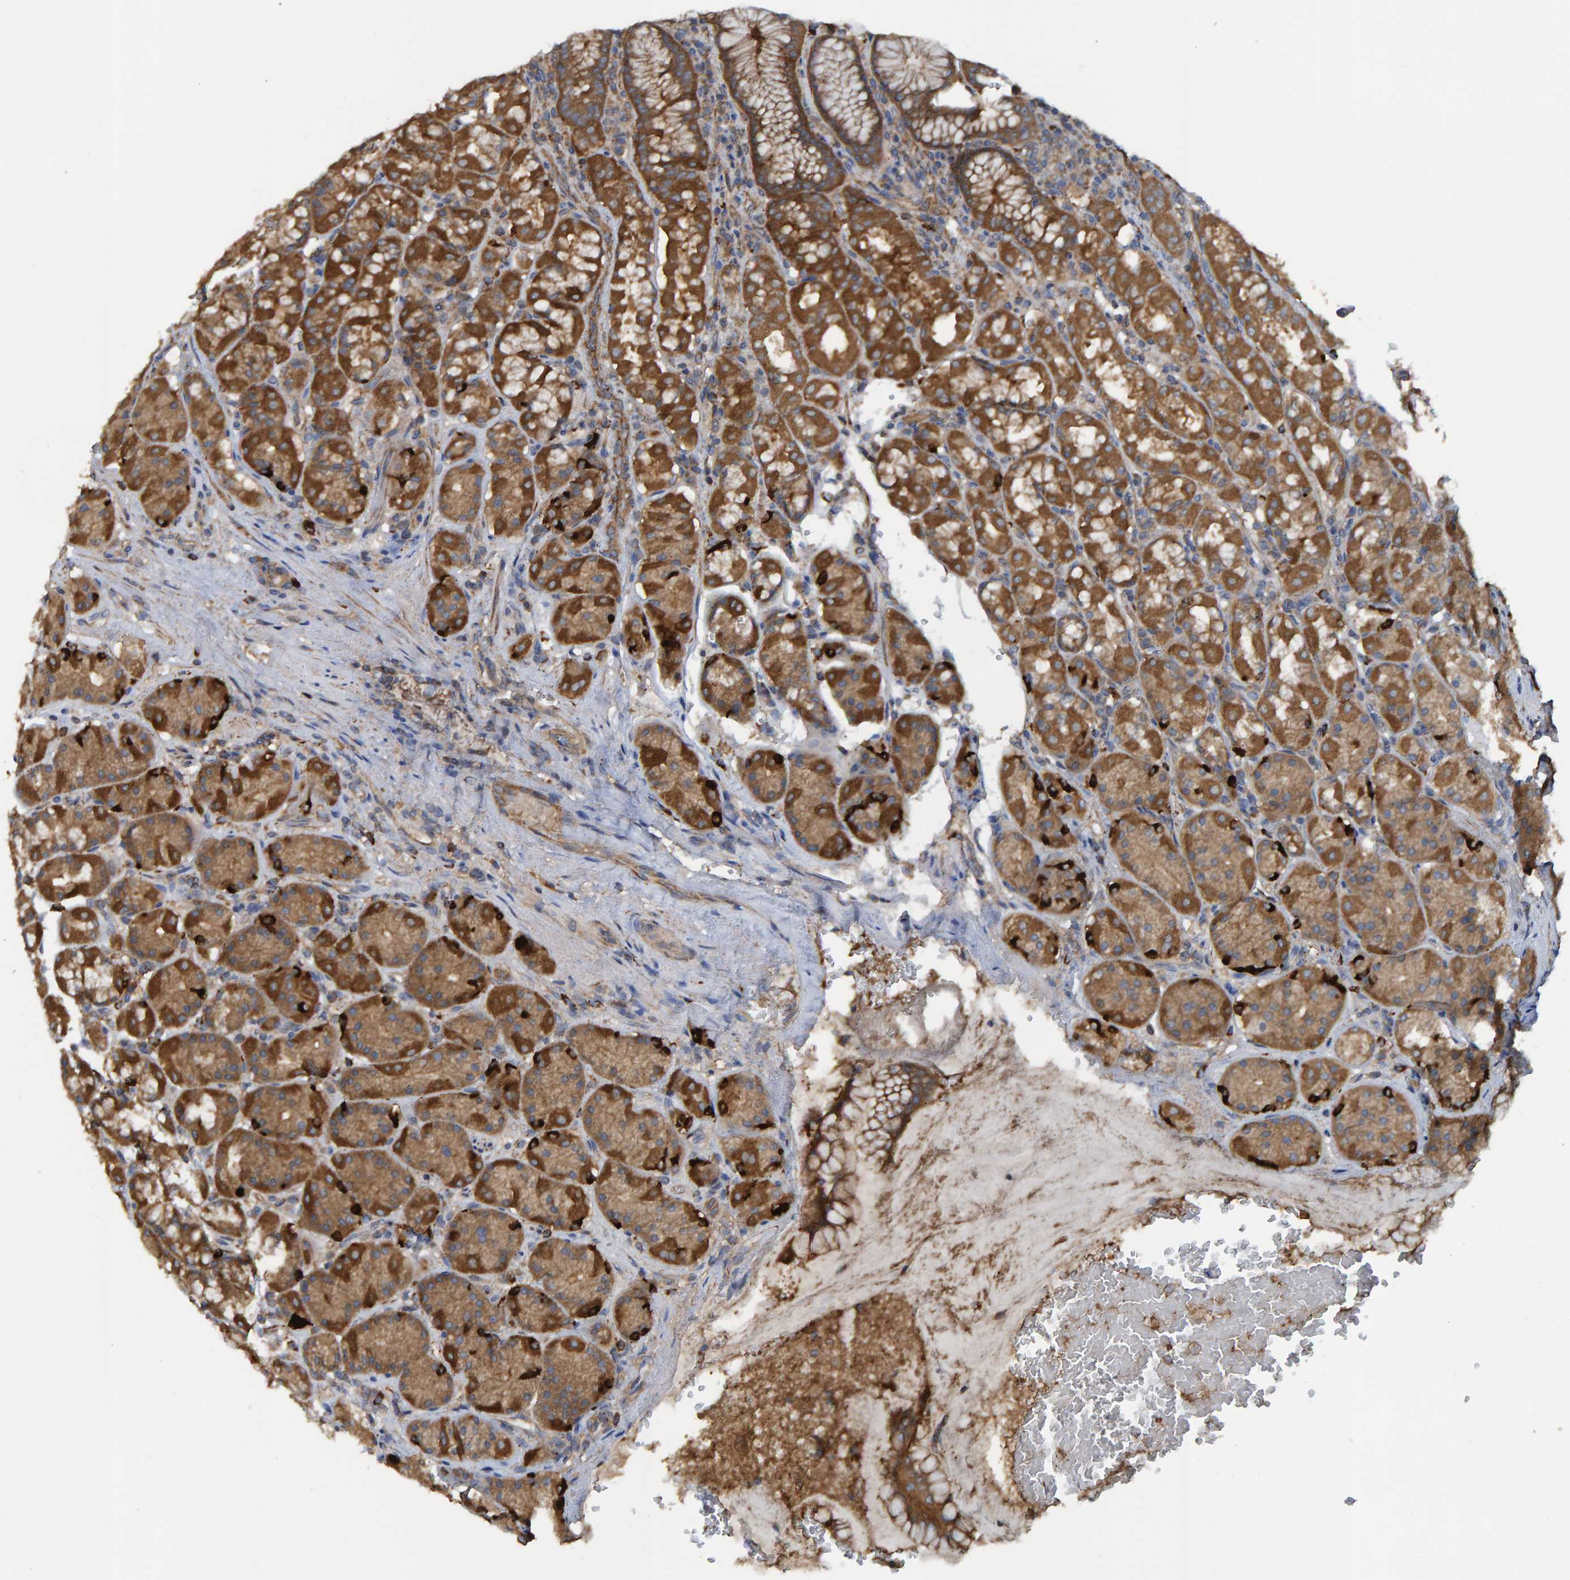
{"staining": {"intensity": "moderate", "quantity": ">75%", "location": "cytoplasmic/membranous"}, "tissue": "stomach", "cell_type": "Glandular cells", "image_type": "normal", "snomed": [{"axis": "morphology", "description": "Normal tissue, NOS"}, {"axis": "topography", "description": "Stomach"}, {"axis": "topography", "description": "Stomach, lower"}], "caption": "Brown immunohistochemical staining in benign human stomach exhibits moderate cytoplasmic/membranous expression in about >75% of glandular cells.", "gene": "LRSAM1", "patient": {"sex": "female", "age": 56}}